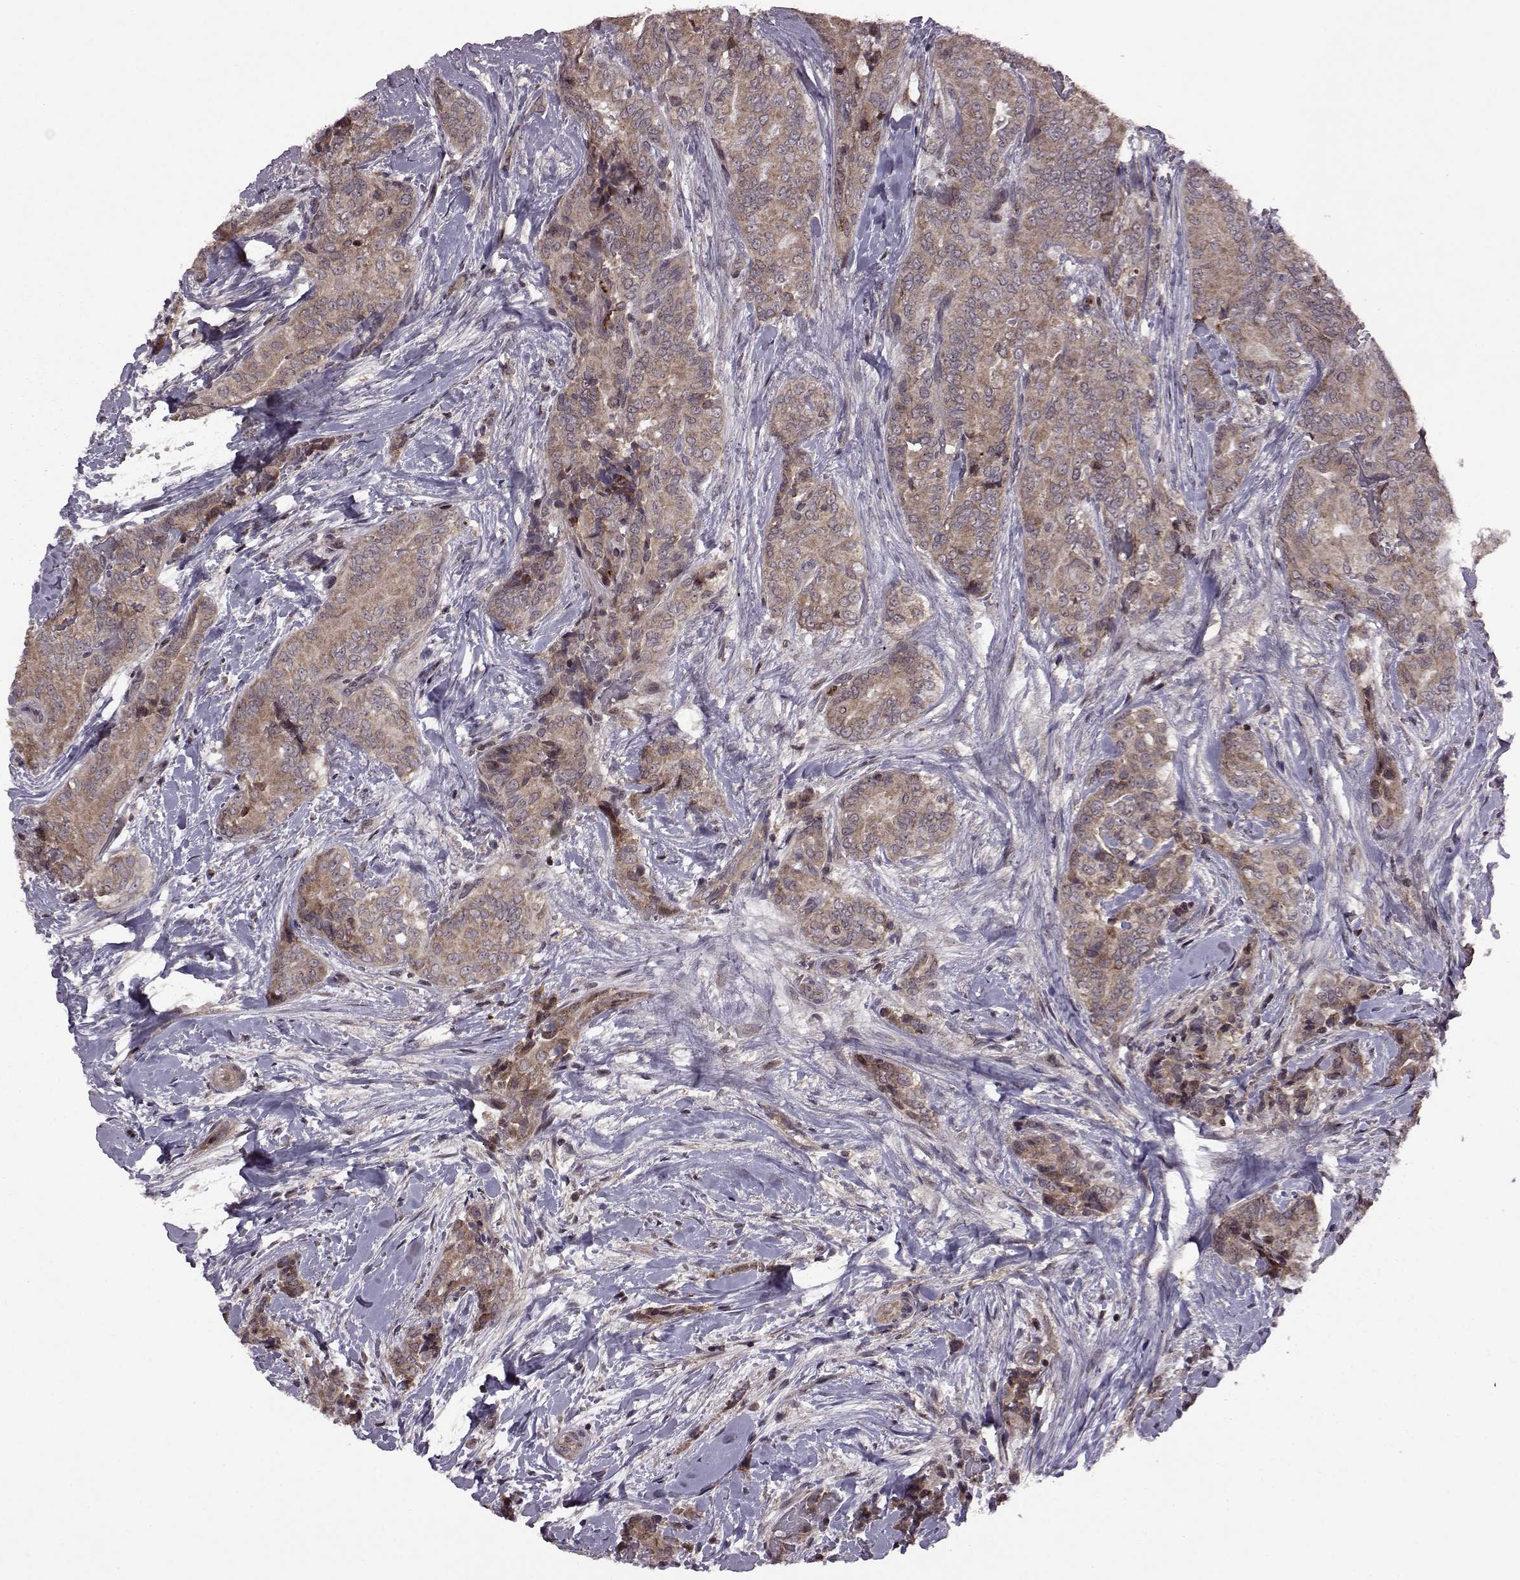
{"staining": {"intensity": "moderate", "quantity": "25%-75%", "location": "cytoplasmic/membranous"}, "tissue": "thyroid cancer", "cell_type": "Tumor cells", "image_type": "cancer", "snomed": [{"axis": "morphology", "description": "Papillary adenocarcinoma, NOS"}, {"axis": "topography", "description": "Thyroid gland"}], "caption": "Thyroid cancer (papillary adenocarcinoma) was stained to show a protein in brown. There is medium levels of moderate cytoplasmic/membranous positivity in approximately 25%-75% of tumor cells. The staining was performed using DAB to visualize the protein expression in brown, while the nuclei were stained in blue with hematoxylin (Magnification: 20x).", "gene": "TRMU", "patient": {"sex": "male", "age": 61}}